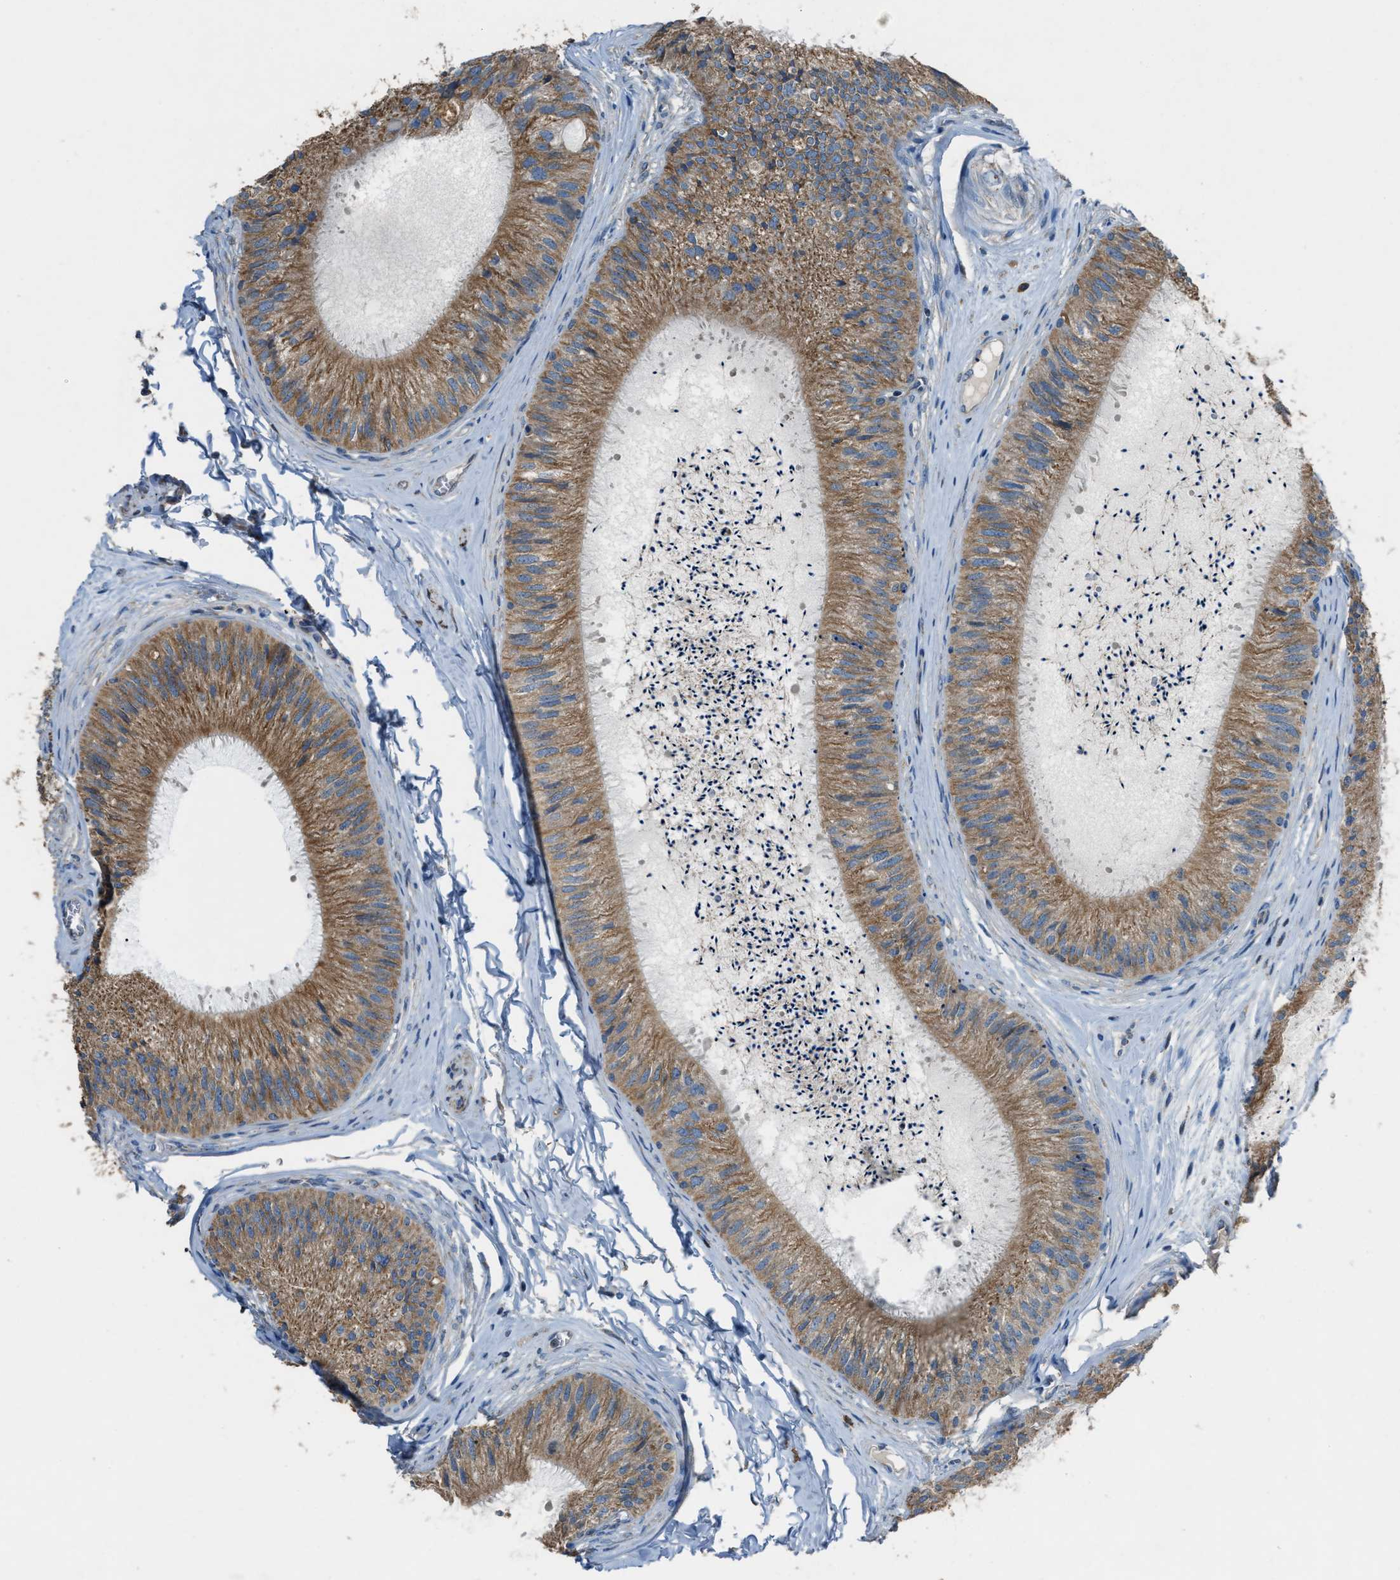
{"staining": {"intensity": "moderate", "quantity": ">75%", "location": "cytoplasmic/membranous"}, "tissue": "epididymis", "cell_type": "Glandular cells", "image_type": "normal", "snomed": [{"axis": "morphology", "description": "Normal tissue, NOS"}, {"axis": "topography", "description": "Epididymis"}], "caption": "Immunohistochemical staining of benign human epididymis displays >75% levels of moderate cytoplasmic/membranous protein staining in approximately >75% of glandular cells.", "gene": "SLC25A11", "patient": {"sex": "male", "age": 31}}